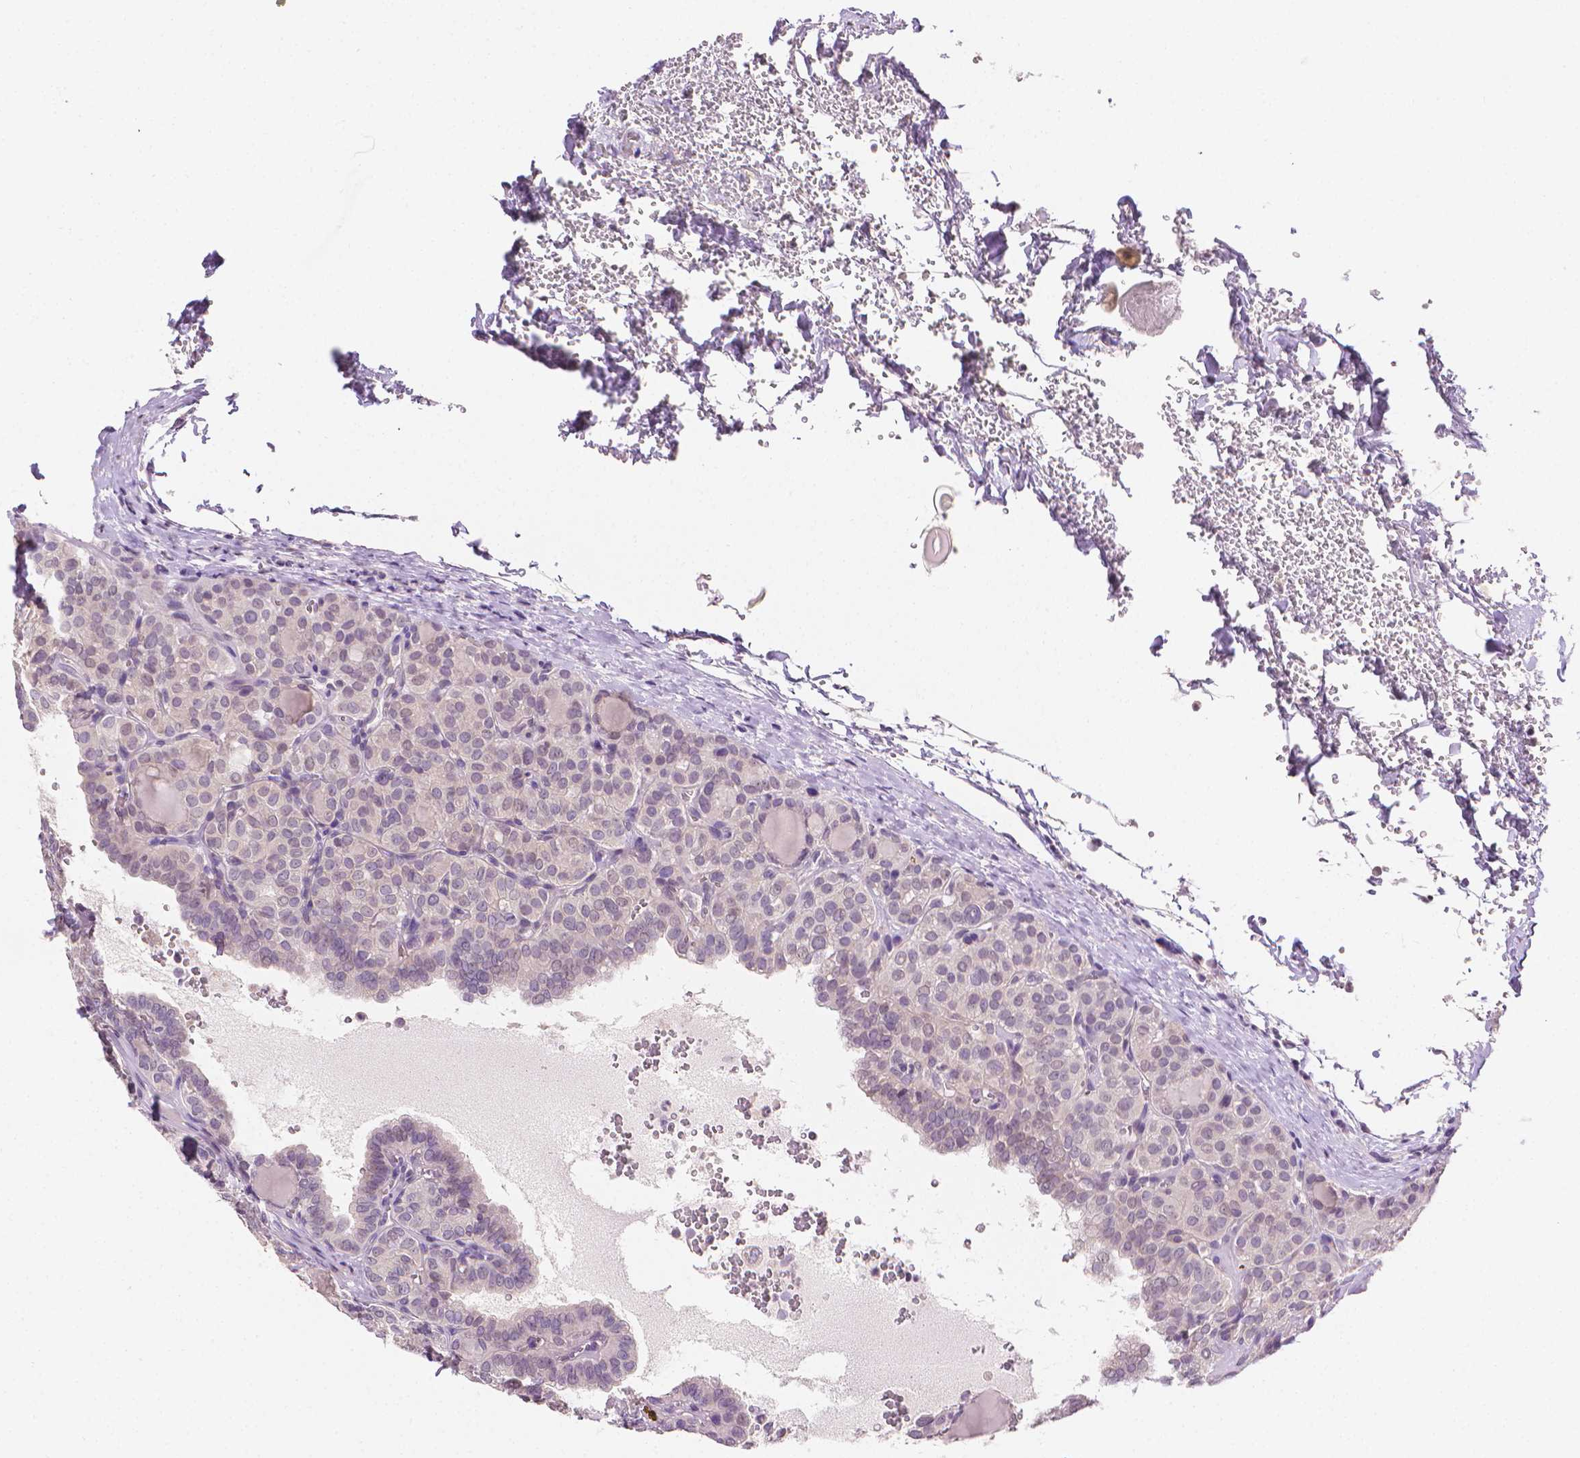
{"staining": {"intensity": "negative", "quantity": "none", "location": "none"}, "tissue": "thyroid cancer", "cell_type": "Tumor cells", "image_type": "cancer", "snomed": [{"axis": "morphology", "description": "Papillary adenocarcinoma, NOS"}, {"axis": "topography", "description": "Thyroid gland"}], "caption": "Immunohistochemistry micrograph of neoplastic tissue: human papillary adenocarcinoma (thyroid) stained with DAB (3,3'-diaminobenzidine) shows no significant protein positivity in tumor cells.", "gene": "FASN", "patient": {"sex": "female", "age": 41}}